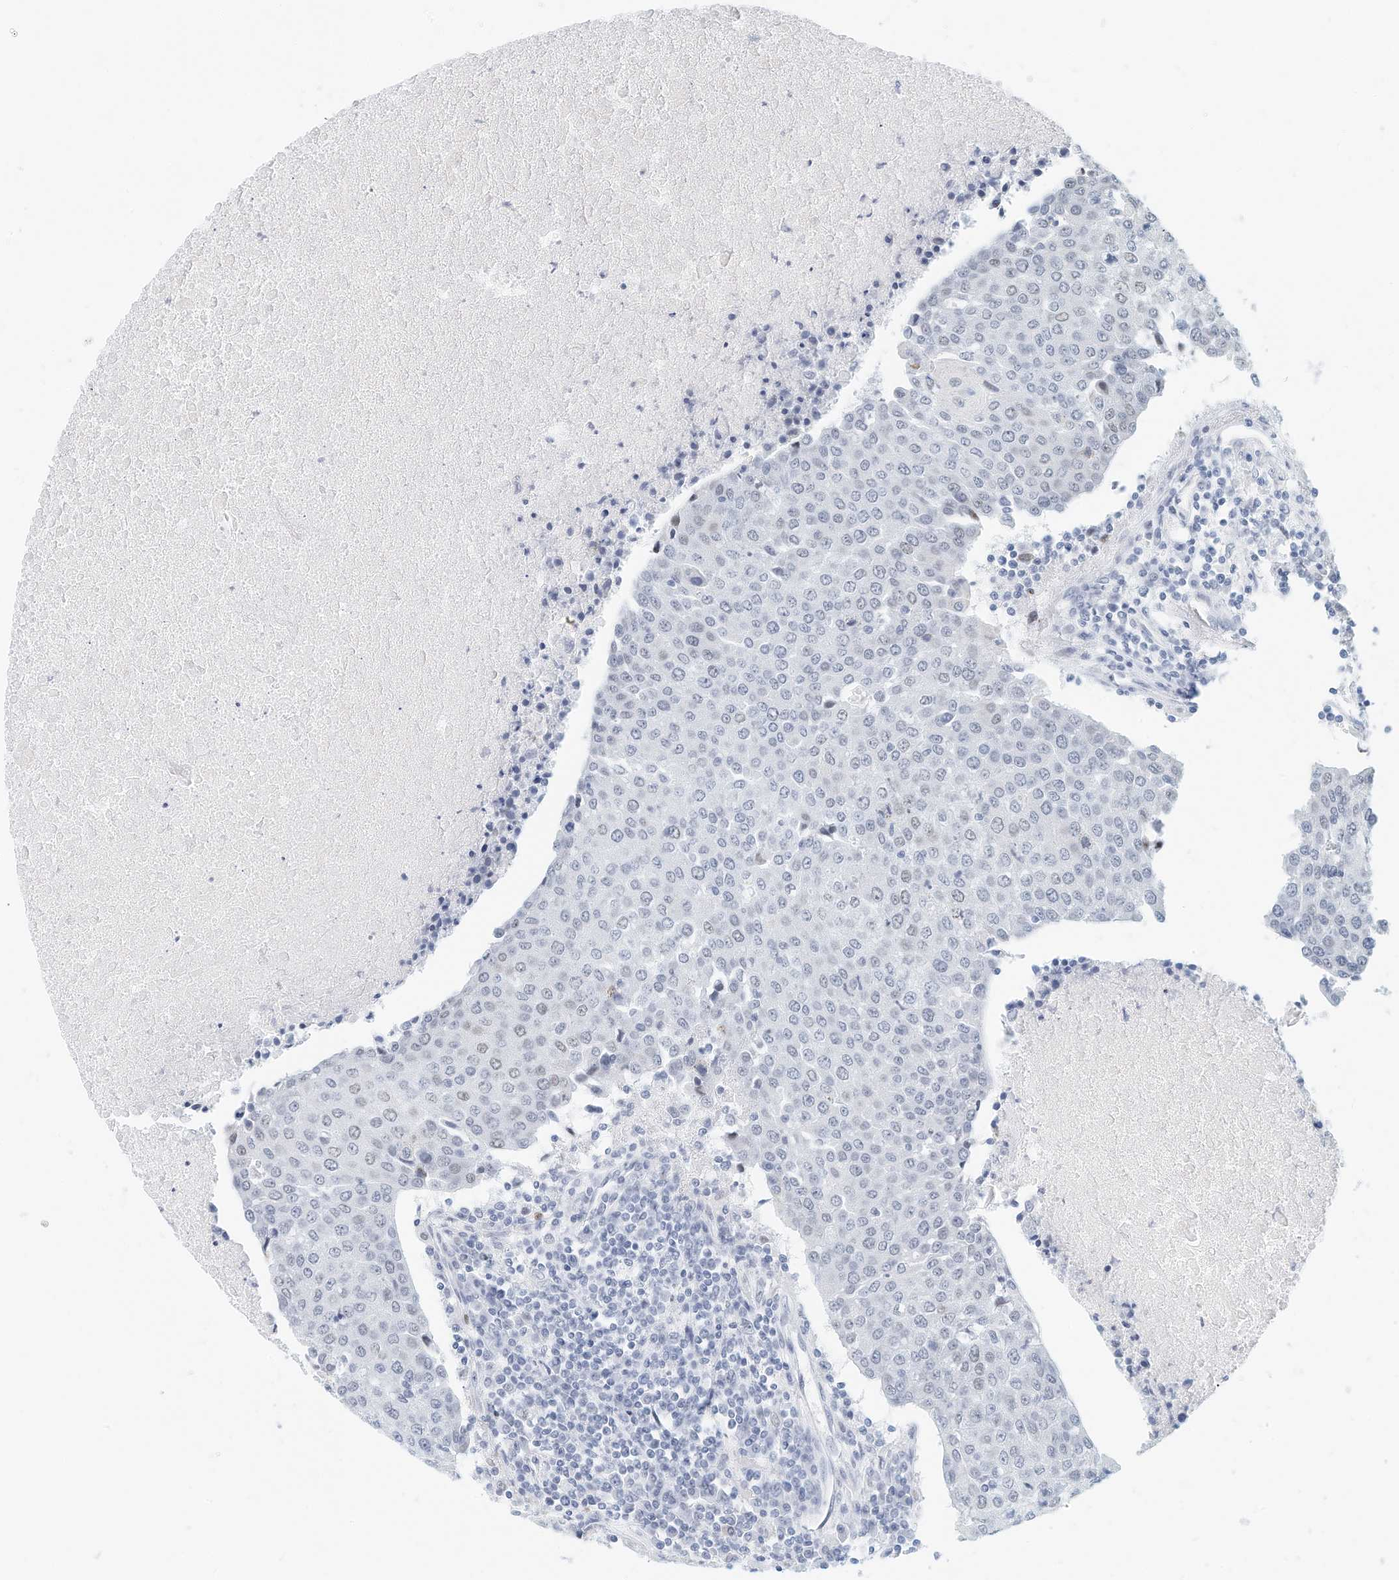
{"staining": {"intensity": "negative", "quantity": "none", "location": "none"}, "tissue": "urothelial cancer", "cell_type": "Tumor cells", "image_type": "cancer", "snomed": [{"axis": "morphology", "description": "Urothelial carcinoma, High grade"}, {"axis": "topography", "description": "Urinary bladder"}], "caption": "This is an IHC histopathology image of human high-grade urothelial carcinoma. There is no staining in tumor cells.", "gene": "ARHGAP28", "patient": {"sex": "female", "age": 85}}